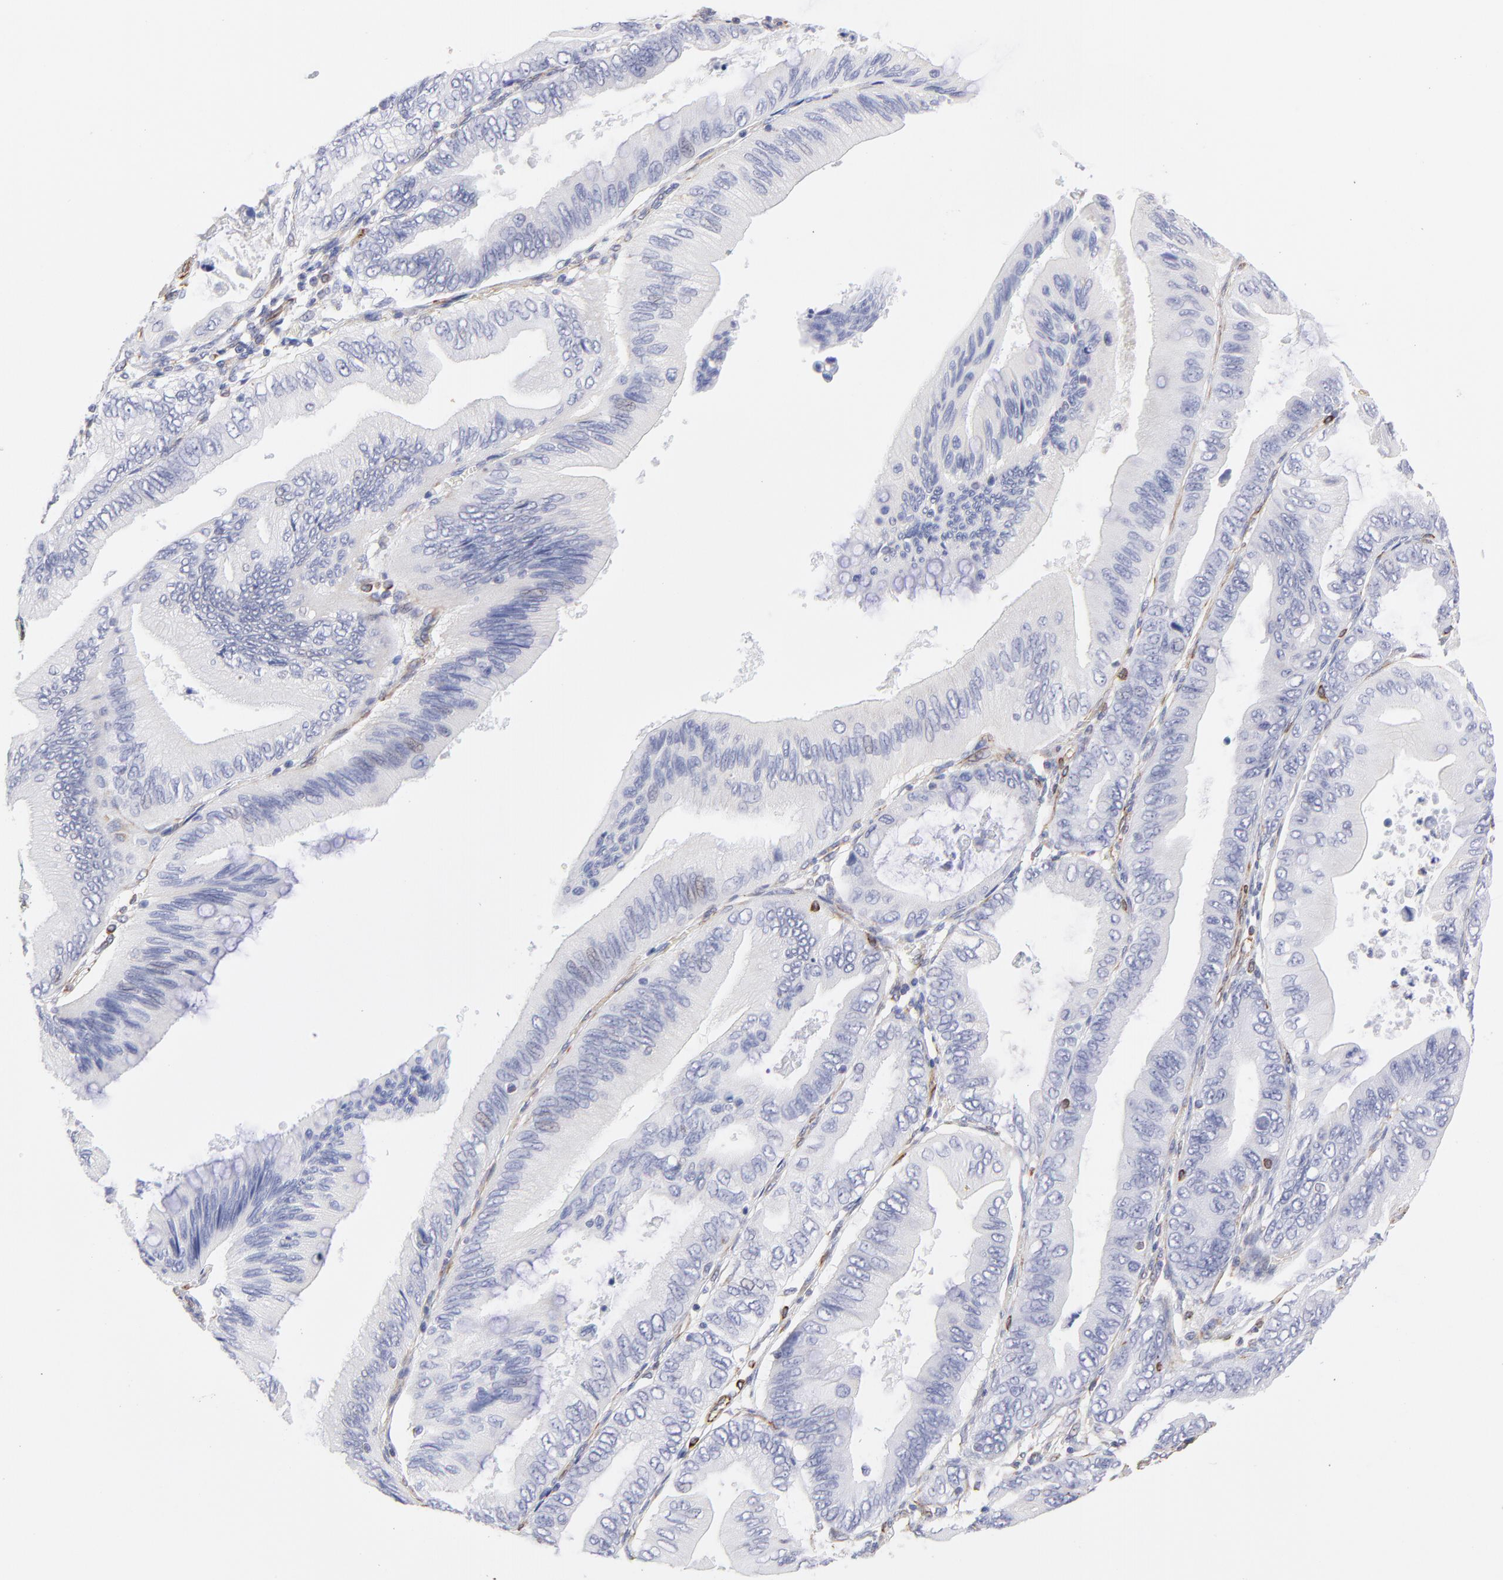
{"staining": {"intensity": "negative", "quantity": "none", "location": "none"}, "tissue": "pancreatic cancer", "cell_type": "Tumor cells", "image_type": "cancer", "snomed": [{"axis": "morphology", "description": "Adenocarcinoma, NOS"}, {"axis": "topography", "description": "Pancreas"}], "caption": "Human pancreatic cancer (adenocarcinoma) stained for a protein using immunohistochemistry (IHC) reveals no expression in tumor cells.", "gene": "COX8C", "patient": {"sex": "female", "age": 66}}